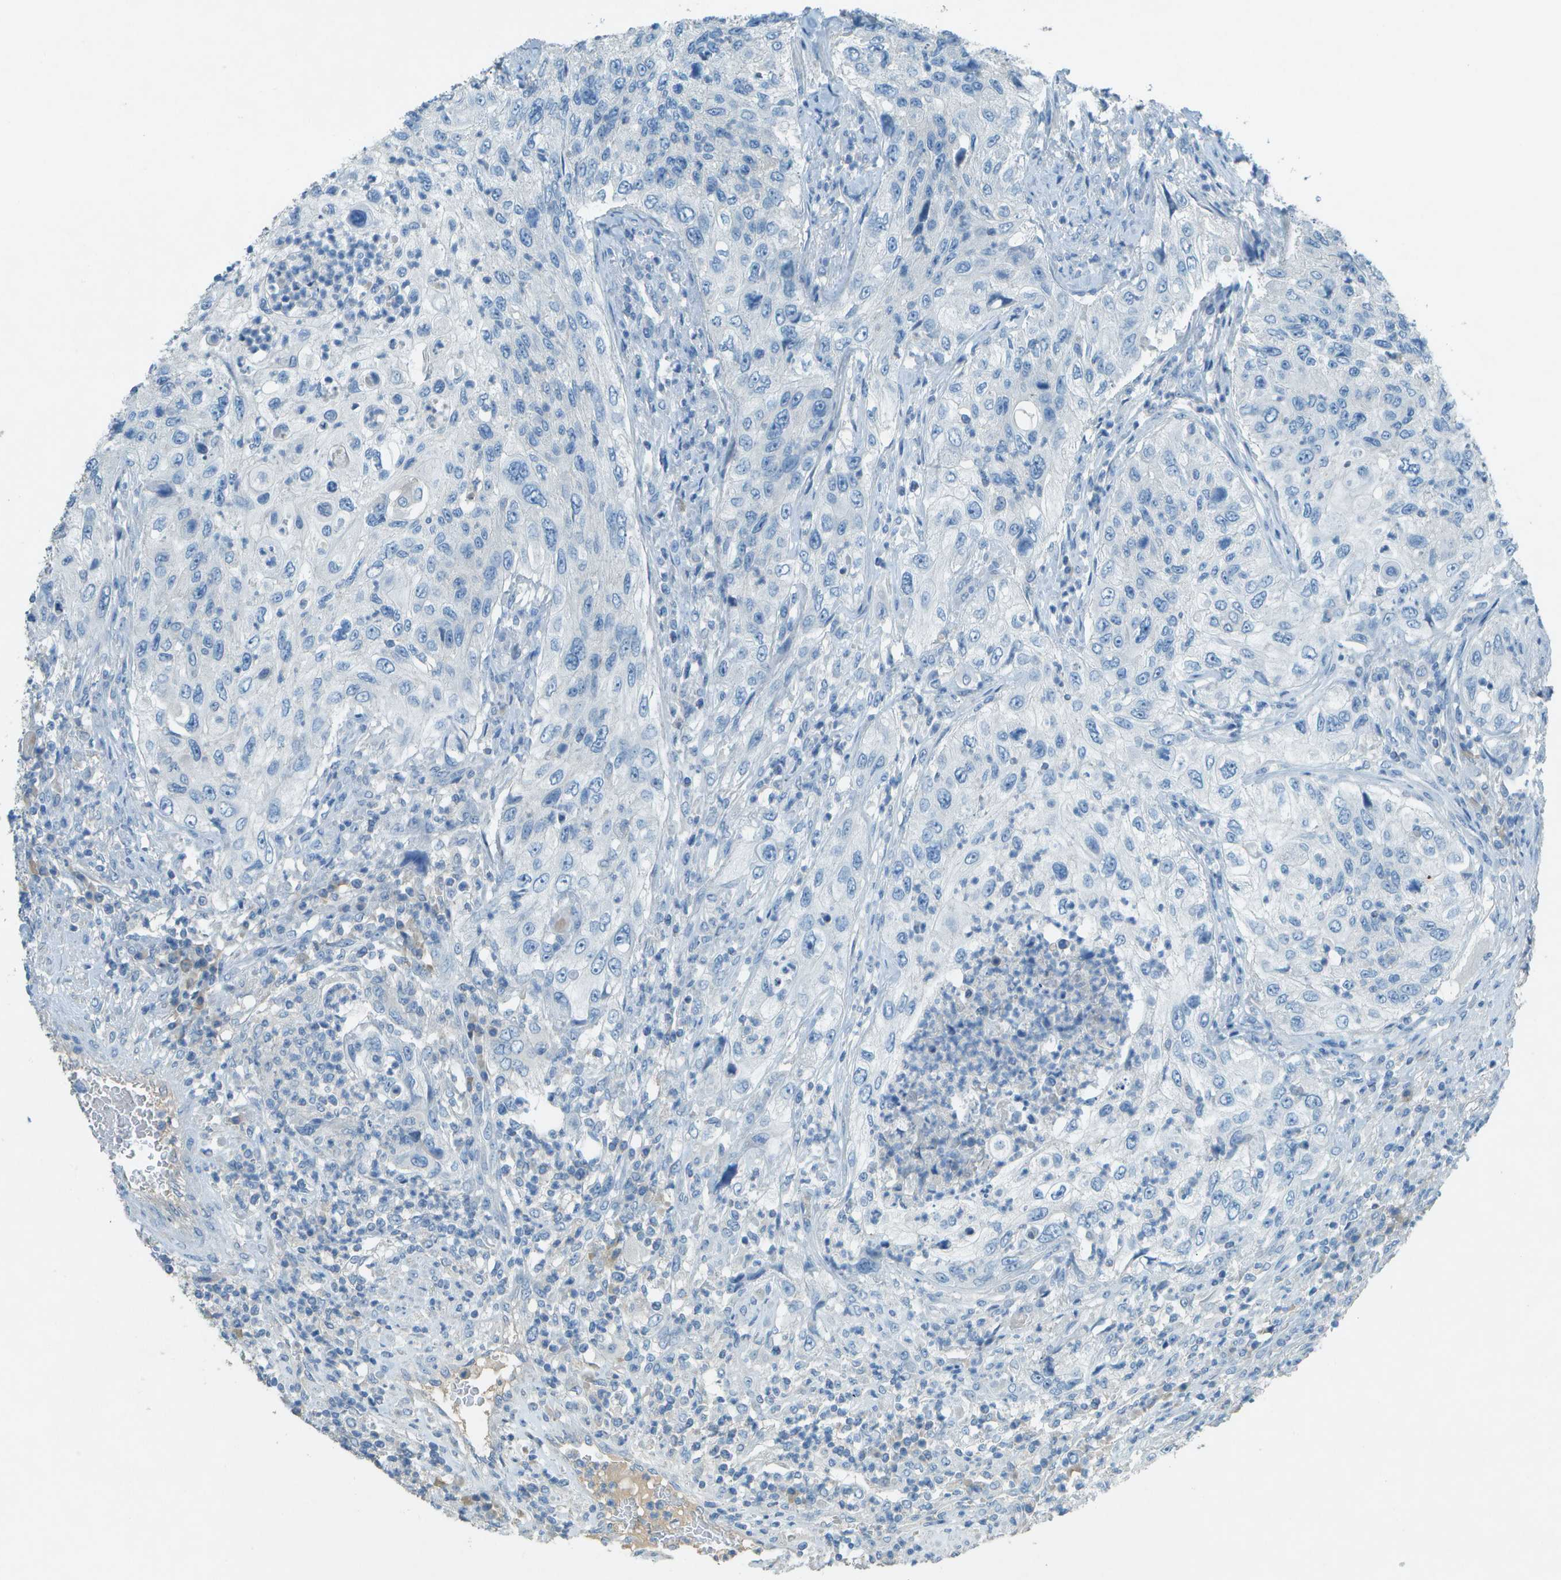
{"staining": {"intensity": "negative", "quantity": "none", "location": "none"}, "tissue": "urothelial cancer", "cell_type": "Tumor cells", "image_type": "cancer", "snomed": [{"axis": "morphology", "description": "Urothelial carcinoma, High grade"}, {"axis": "topography", "description": "Urinary bladder"}], "caption": "This is an immunohistochemistry (IHC) micrograph of human urothelial cancer. There is no staining in tumor cells.", "gene": "LGI2", "patient": {"sex": "female", "age": 60}}